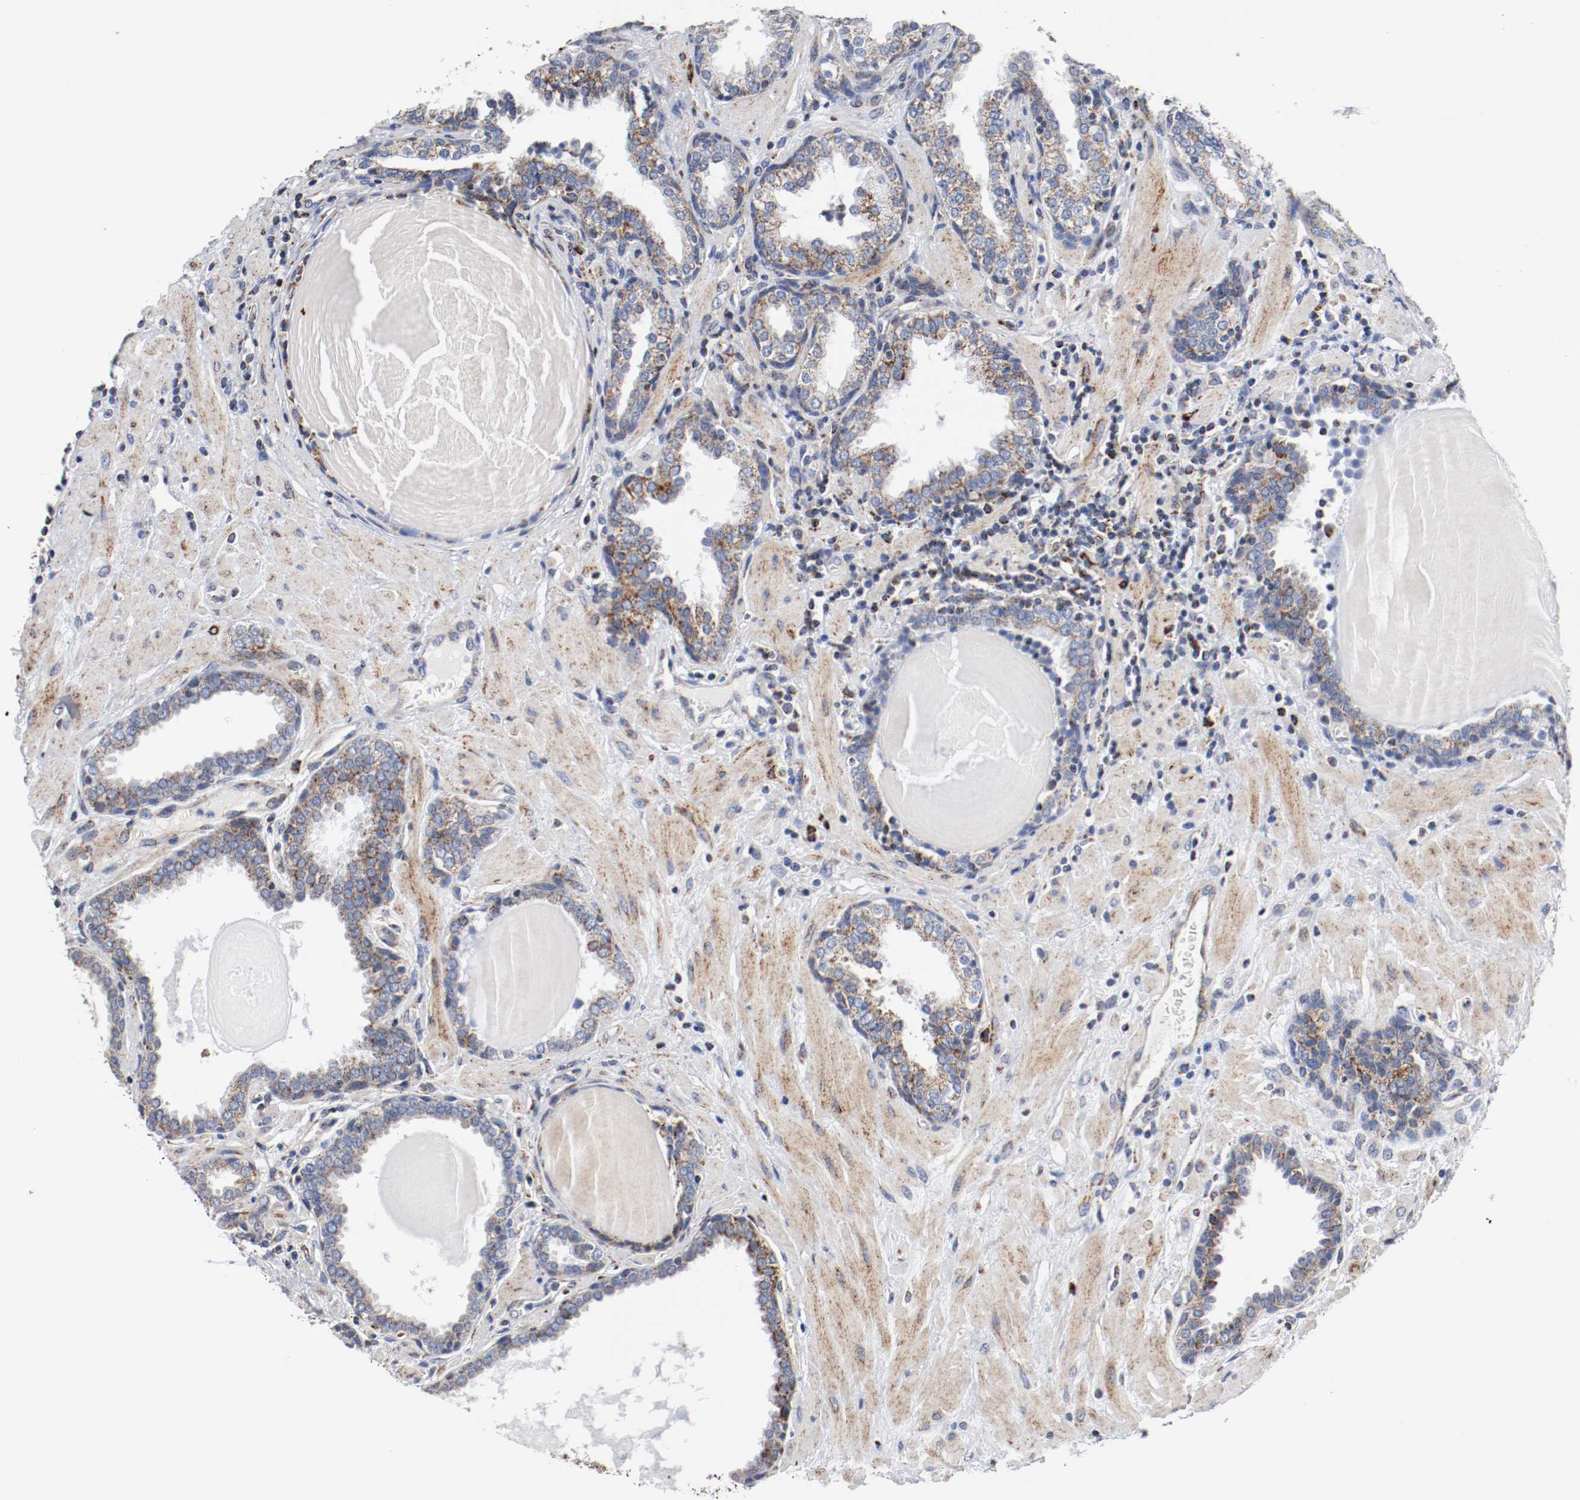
{"staining": {"intensity": "weak", "quantity": "25%-75%", "location": "cytoplasmic/membranous"}, "tissue": "prostate", "cell_type": "Glandular cells", "image_type": "normal", "snomed": [{"axis": "morphology", "description": "Normal tissue, NOS"}, {"axis": "topography", "description": "Prostate"}], "caption": "A histopathology image of human prostate stained for a protein displays weak cytoplasmic/membranous brown staining in glandular cells. The protein of interest is shown in brown color, while the nuclei are stained blue.", "gene": "TUBD1", "patient": {"sex": "male", "age": 51}}